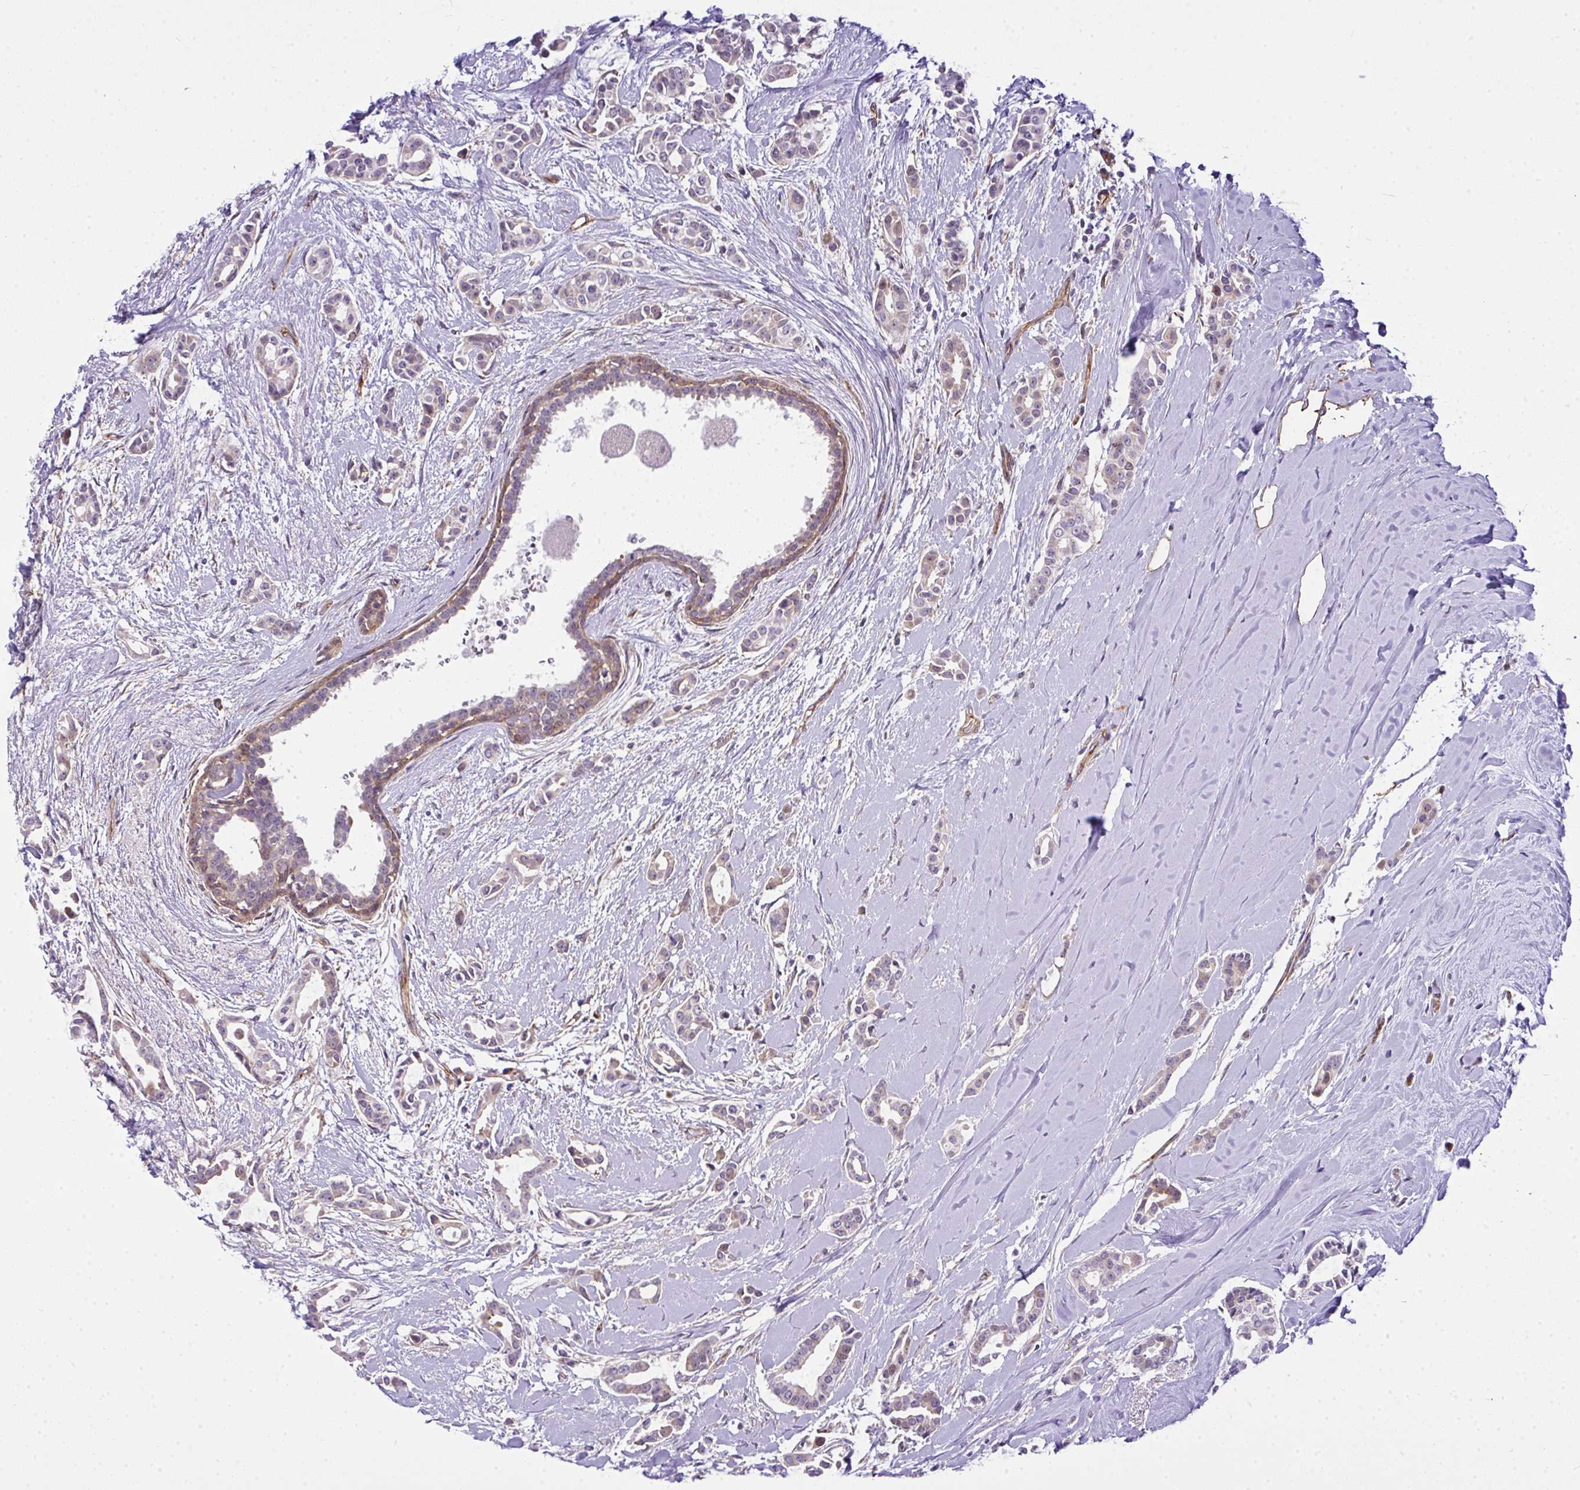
{"staining": {"intensity": "weak", "quantity": "<25%", "location": "cytoplasmic/membranous"}, "tissue": "breast cancer", "cell_type": "Tumor cells", "image_type": "cancer", "snomed": [{"axis": "morphology", "description": "Duct carcinoma"}, {"axis": "topography", "description": "Breast"}], "caption": "A photomicrograph of breast cancer stained for a protein demonstrates no brown staining in tumor cells.", "gene": "RSKR", "patient": {"sex": "female", "age": 64}}